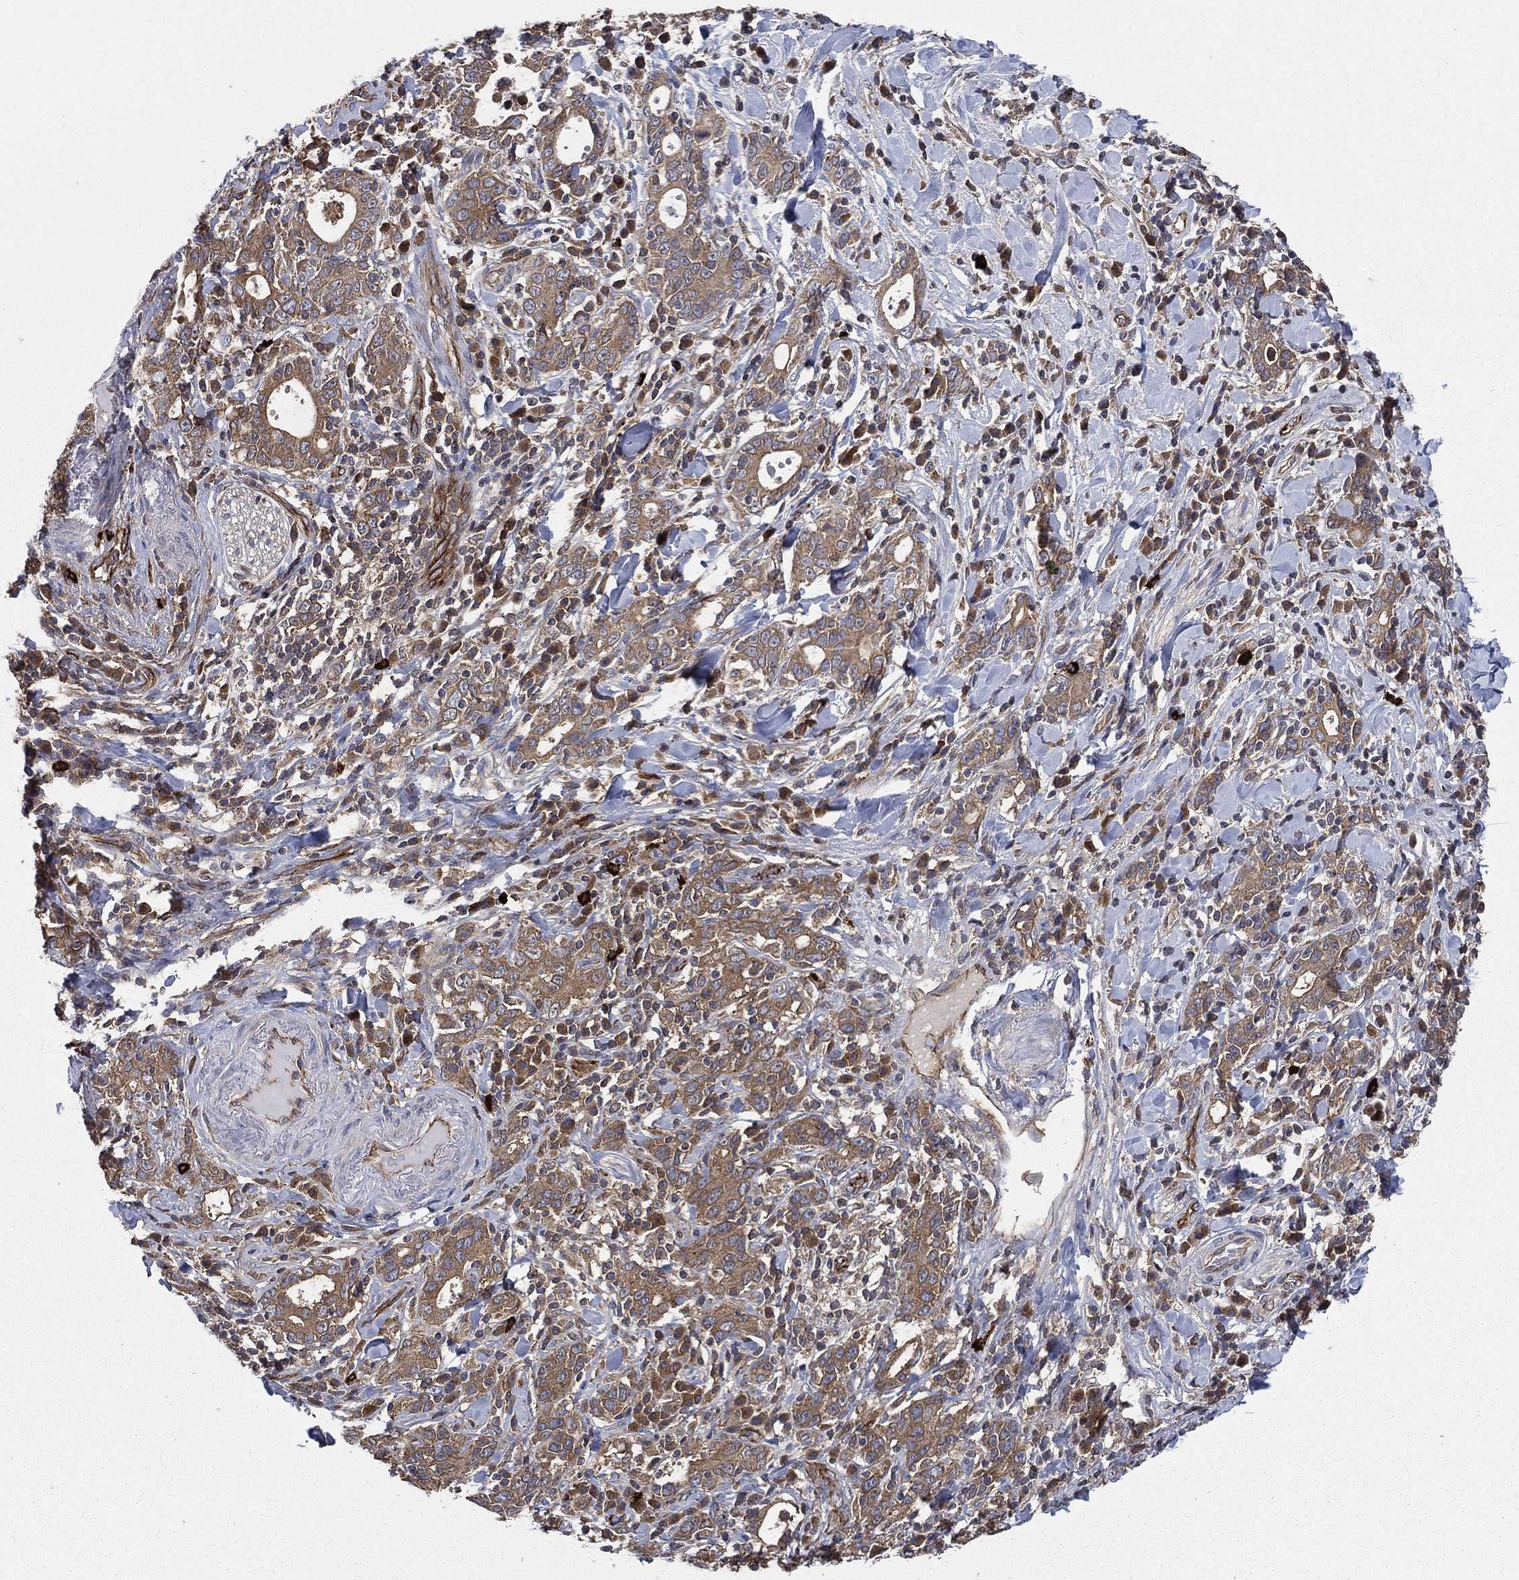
{"staining": {"intensity": "moderate", "quantity": ">75%", "location": "cytoplasmic/membranous"}, "tissue": "stomach cancer", "cell_type": "Tumor cells", "image_type": "cancer", "snomed": [{"axis": "morphology", "description": "Adenocarcinoma, NOS"}, {"axis": "topography", "description": "Stomach"}], "caption": "Stomach adenocarcinoma stained with a protein marker displays moderate staining in tumor cells.", "gene": "SMPD3", "patient": {"sex": "male", "age": 79}}